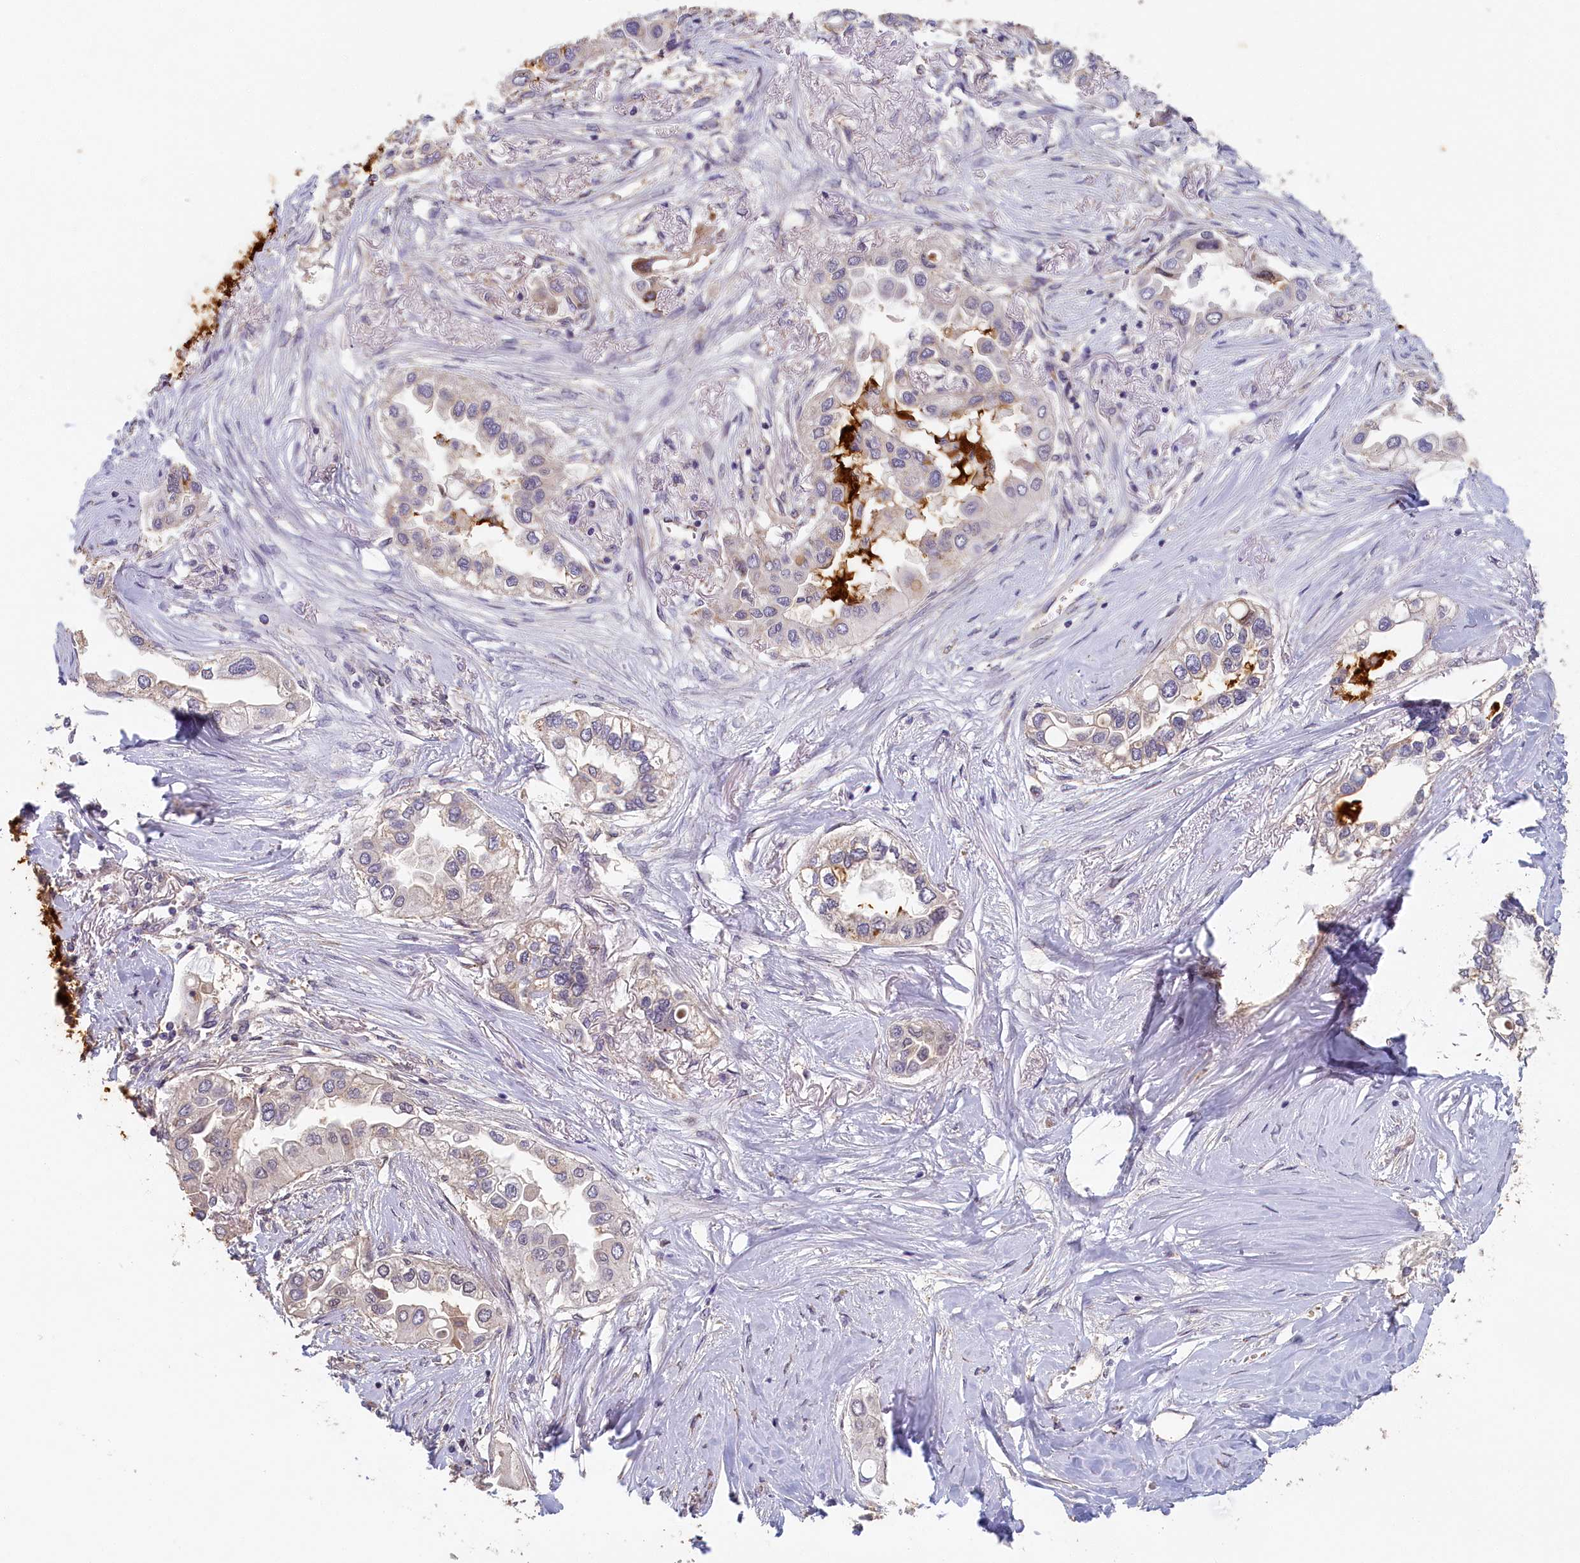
{"staining": {"intensity": "negative", "quantity": "none", "location": "none"}, "tissue": "lung cancer", "cell_type": "Tumor cells", "image_type": "cancer", "snomed": [{"axis": "morphology", "description": "Adenocarcinoma, NOS"}, {"axis": "topography", "description": "Lung"}], "caption": "Immunohistochemistry of human lung cancer displays no expression in tumor cells.", "gene": "STX16", "patient": {"sex": "female", "age": 76}}